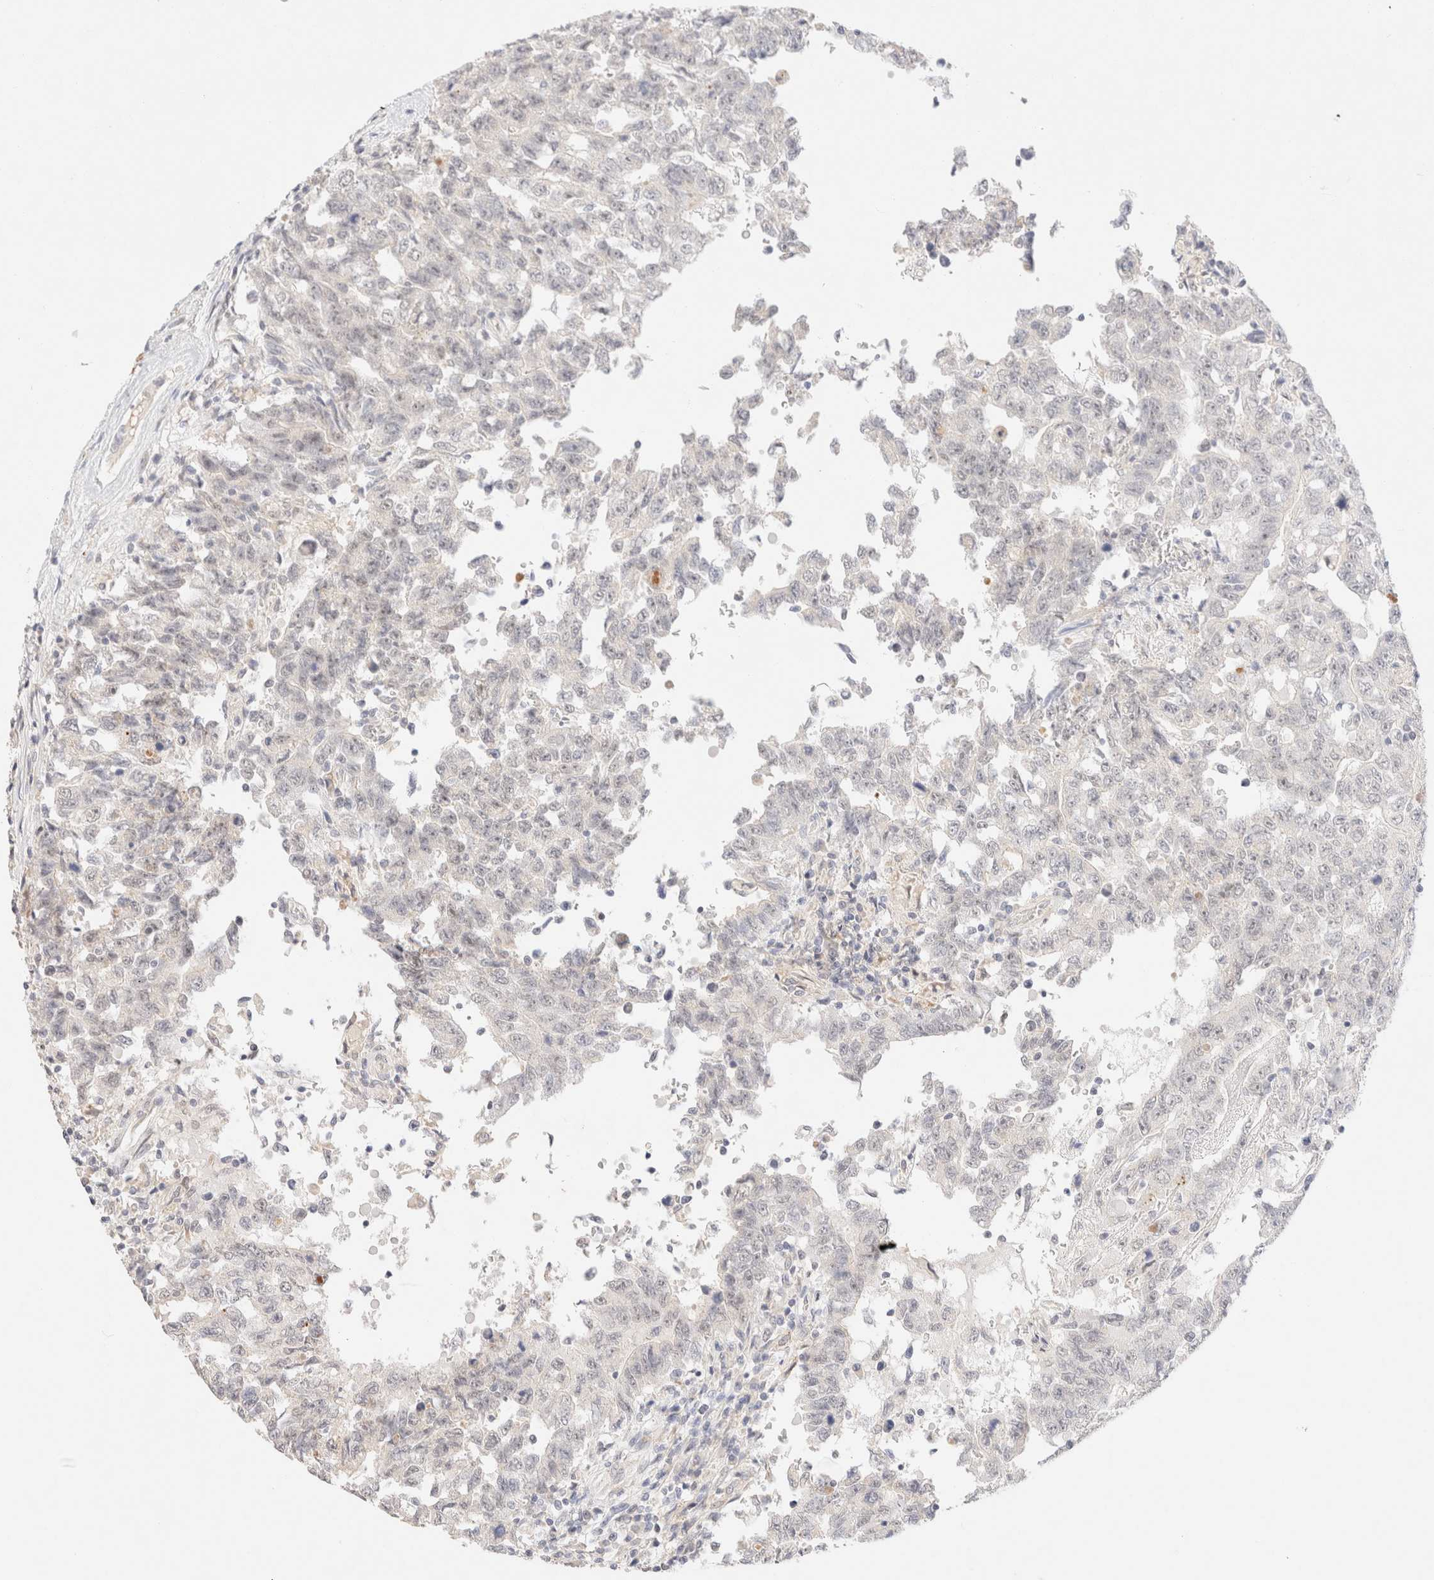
{"staining": {"intensity": "negative", "quantity": "none", "location": "none"}, "tissue": "testis cancer", "cell_type": "Tumor cells", "image_type": "cancer", "snomed": [{"axis": "morphology", "description": "Carcinoma, Embryonal, NOS"}, {"axis": "topography", "description": "Testis"}], "caption": "Tumor cells show no significant protein expression in testis cancer.", "gene": "SNTB1", "patient": {"sex": "male", "age": 26}}